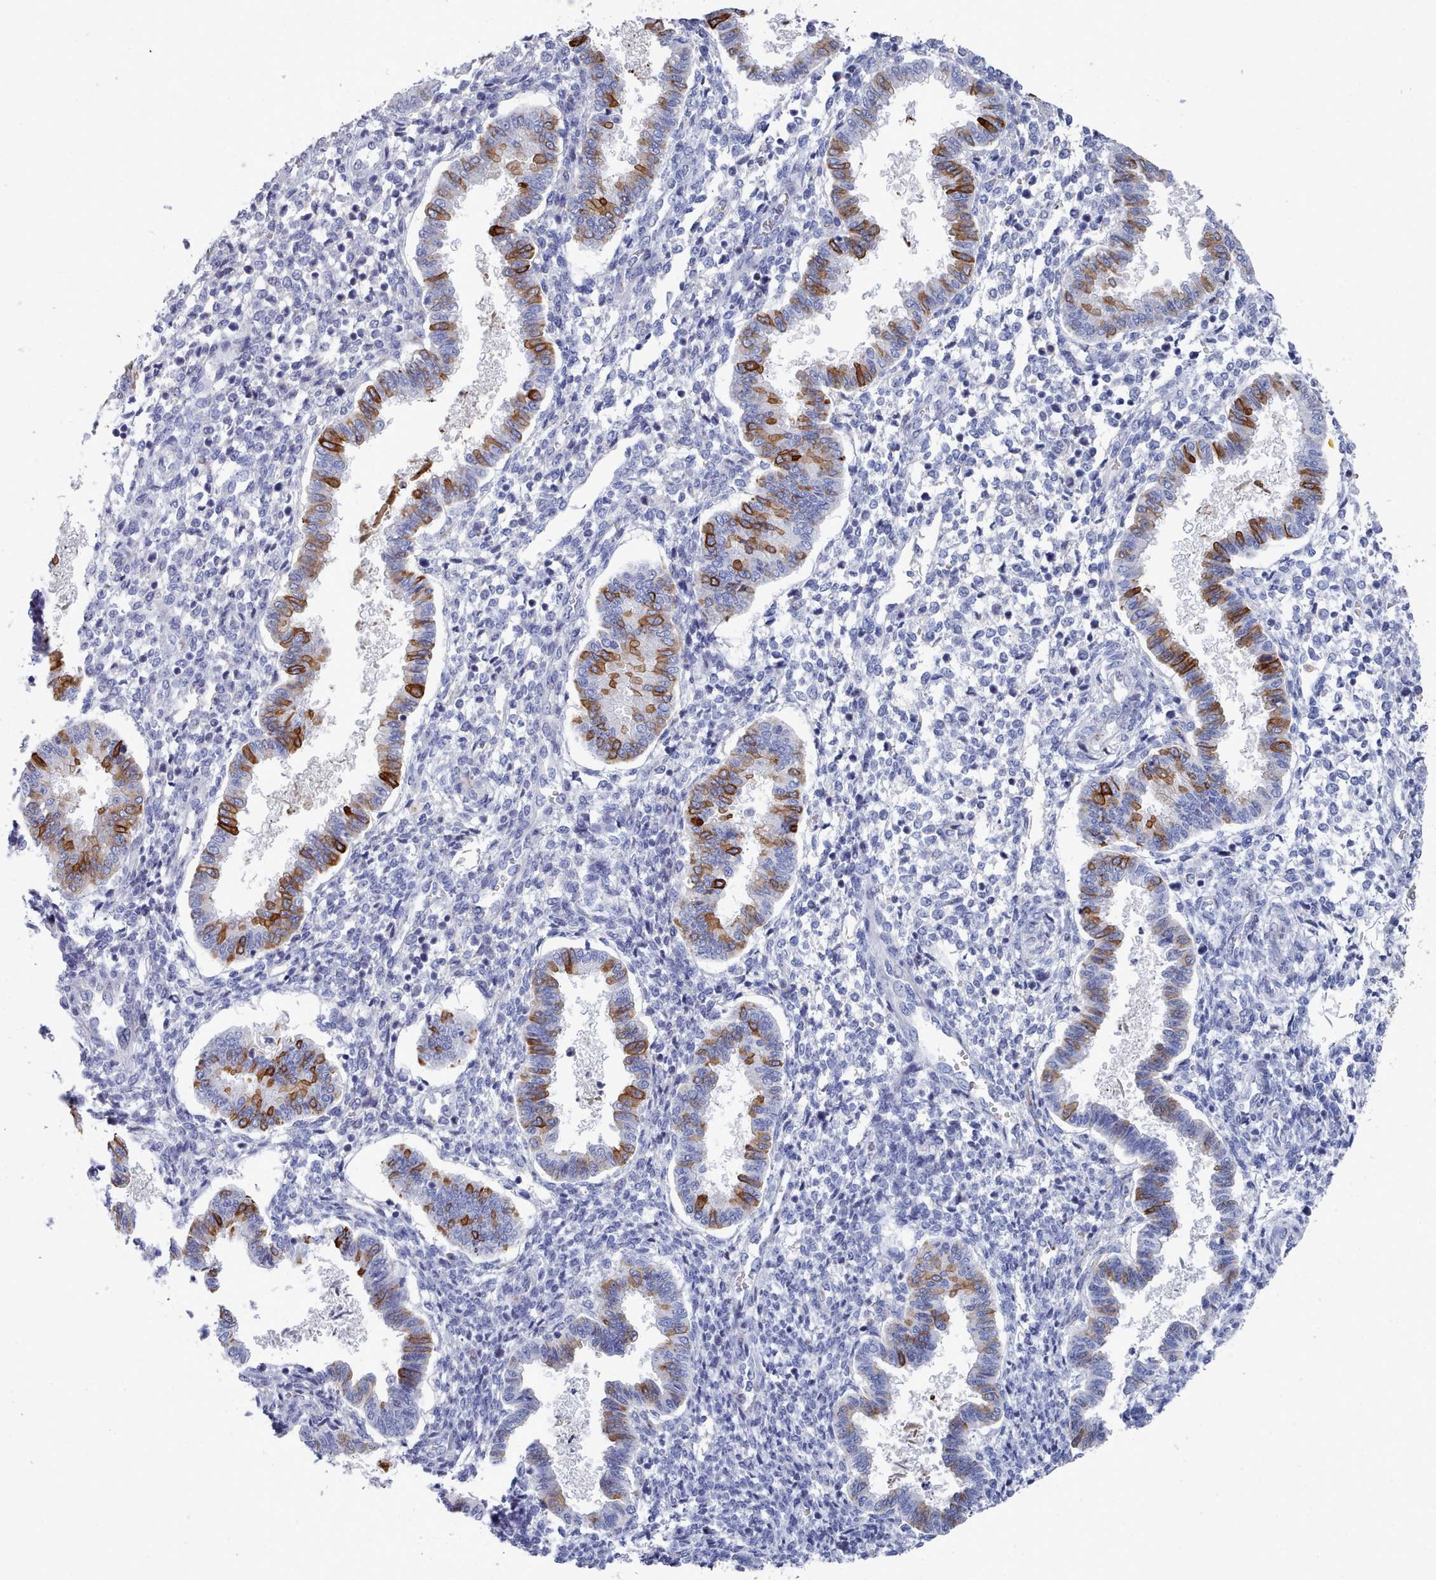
{"staining": {"intensity": "negative", "quantity": "none", "location": "none"}, "tissue": "endometrium", "cell_type": "Cells in endometrial stroma", "image_type": "normal", "snomed": [{"axis": "morphology", "description": "Normal tissue, NOS"}, {"axis": "topography", "description": "Endometrium"}], "caption": "Protein analysis of normal endometrium exhibits no significant positivity in cells in endometrial stroma.", "gene": "ENSG00000285188", "patient": {"sex": "female", "age": 24}}